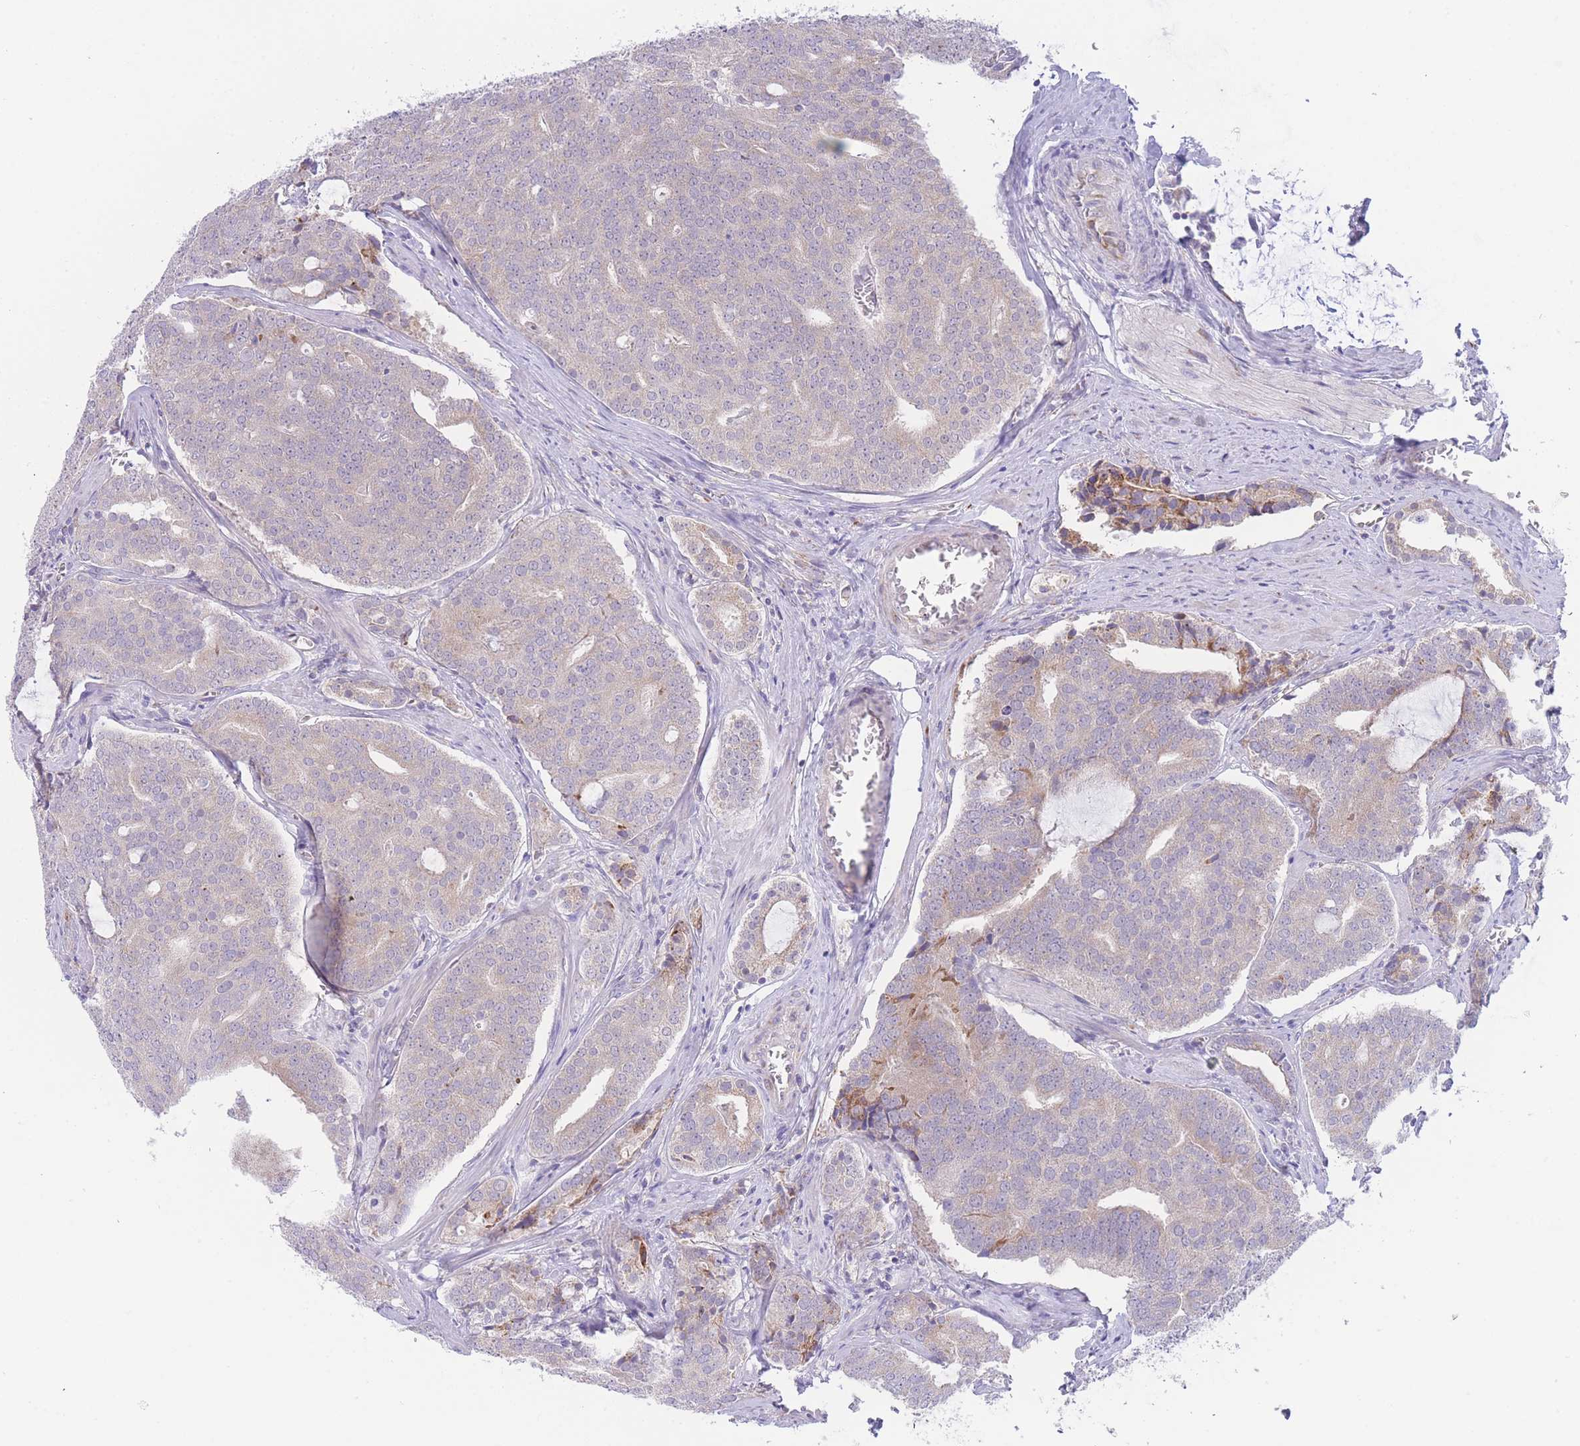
{"staining": {"intensity": "weak", "quantity": "<25%", "location": "cytoplasmic/membranous"}, "tissue": "prostate cancer", "cell_type": "Tumor cells", "image_type": "cancer", "snomed": [{"axis": "morphology", "description": "Adenocarcinoma, High grade"}, {"axis": "topography", "description": "Prostate"}], "caption": "There is no significant staining in tumor cells of prostate adenocarcinoma (high-grade).", "gene": "ZNF510", "patient": {"sex": "male", "age": 55}}